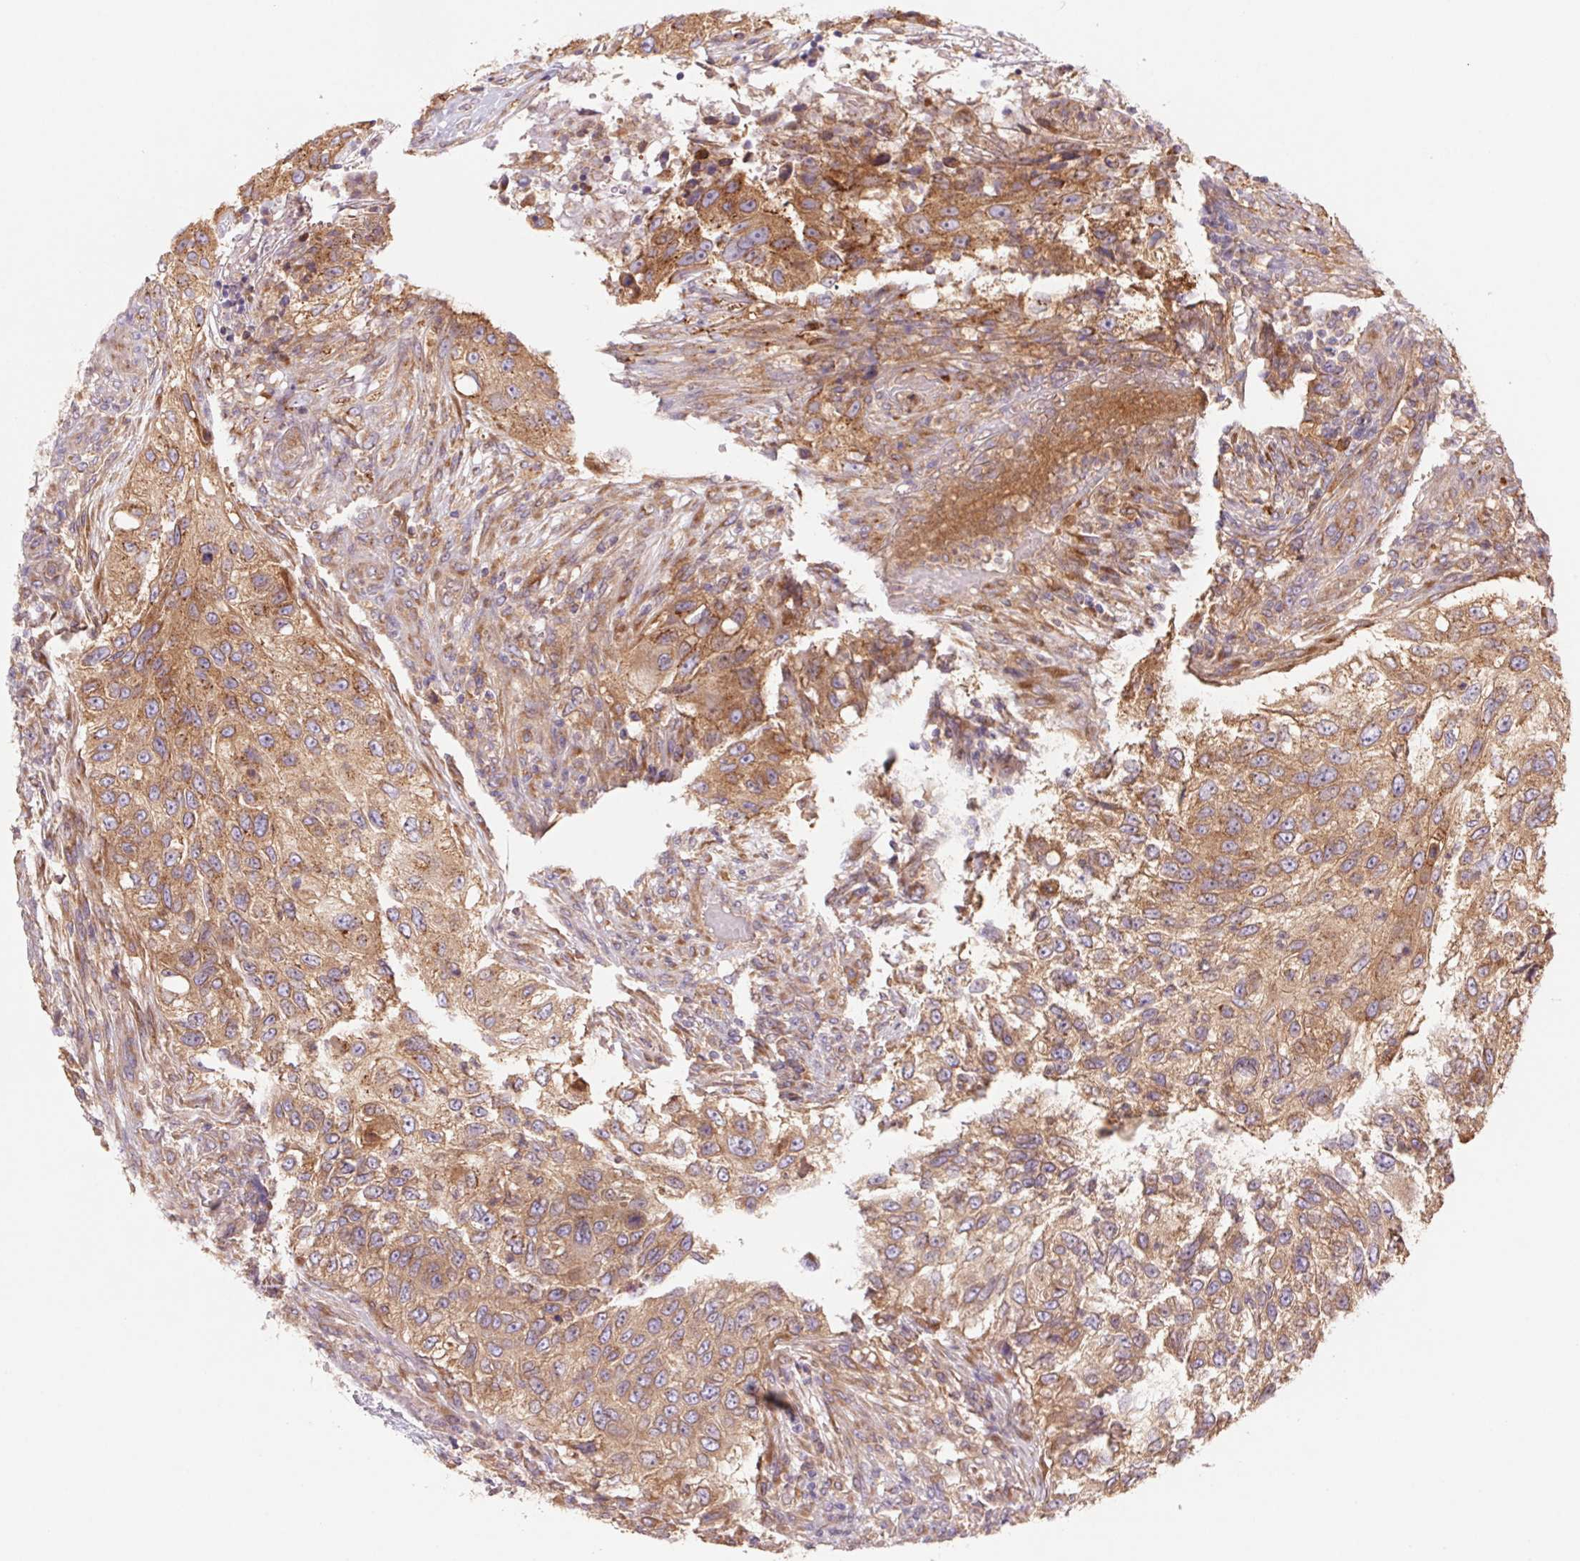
{"staining": {"intensity": "moderate", "quantity": ">75%", "location": "cytoplasmic/membranous"}, "tissue": "urothelial cancer", "cell_type": "Tumor cells", "image_type": "cancer", "snomed": [{"axis": "morphology", "description": "Urothelial carcinoma, High grade"}, {"axis": "topography", "description": "Urinary bladder"}], "caption": "High-grade urothelial carcinoma stained with a protein marker demonstrates moderate staining in tumor cells.", "gene": "RAB1A", "patient": {"sex": "female", "age": 60}}